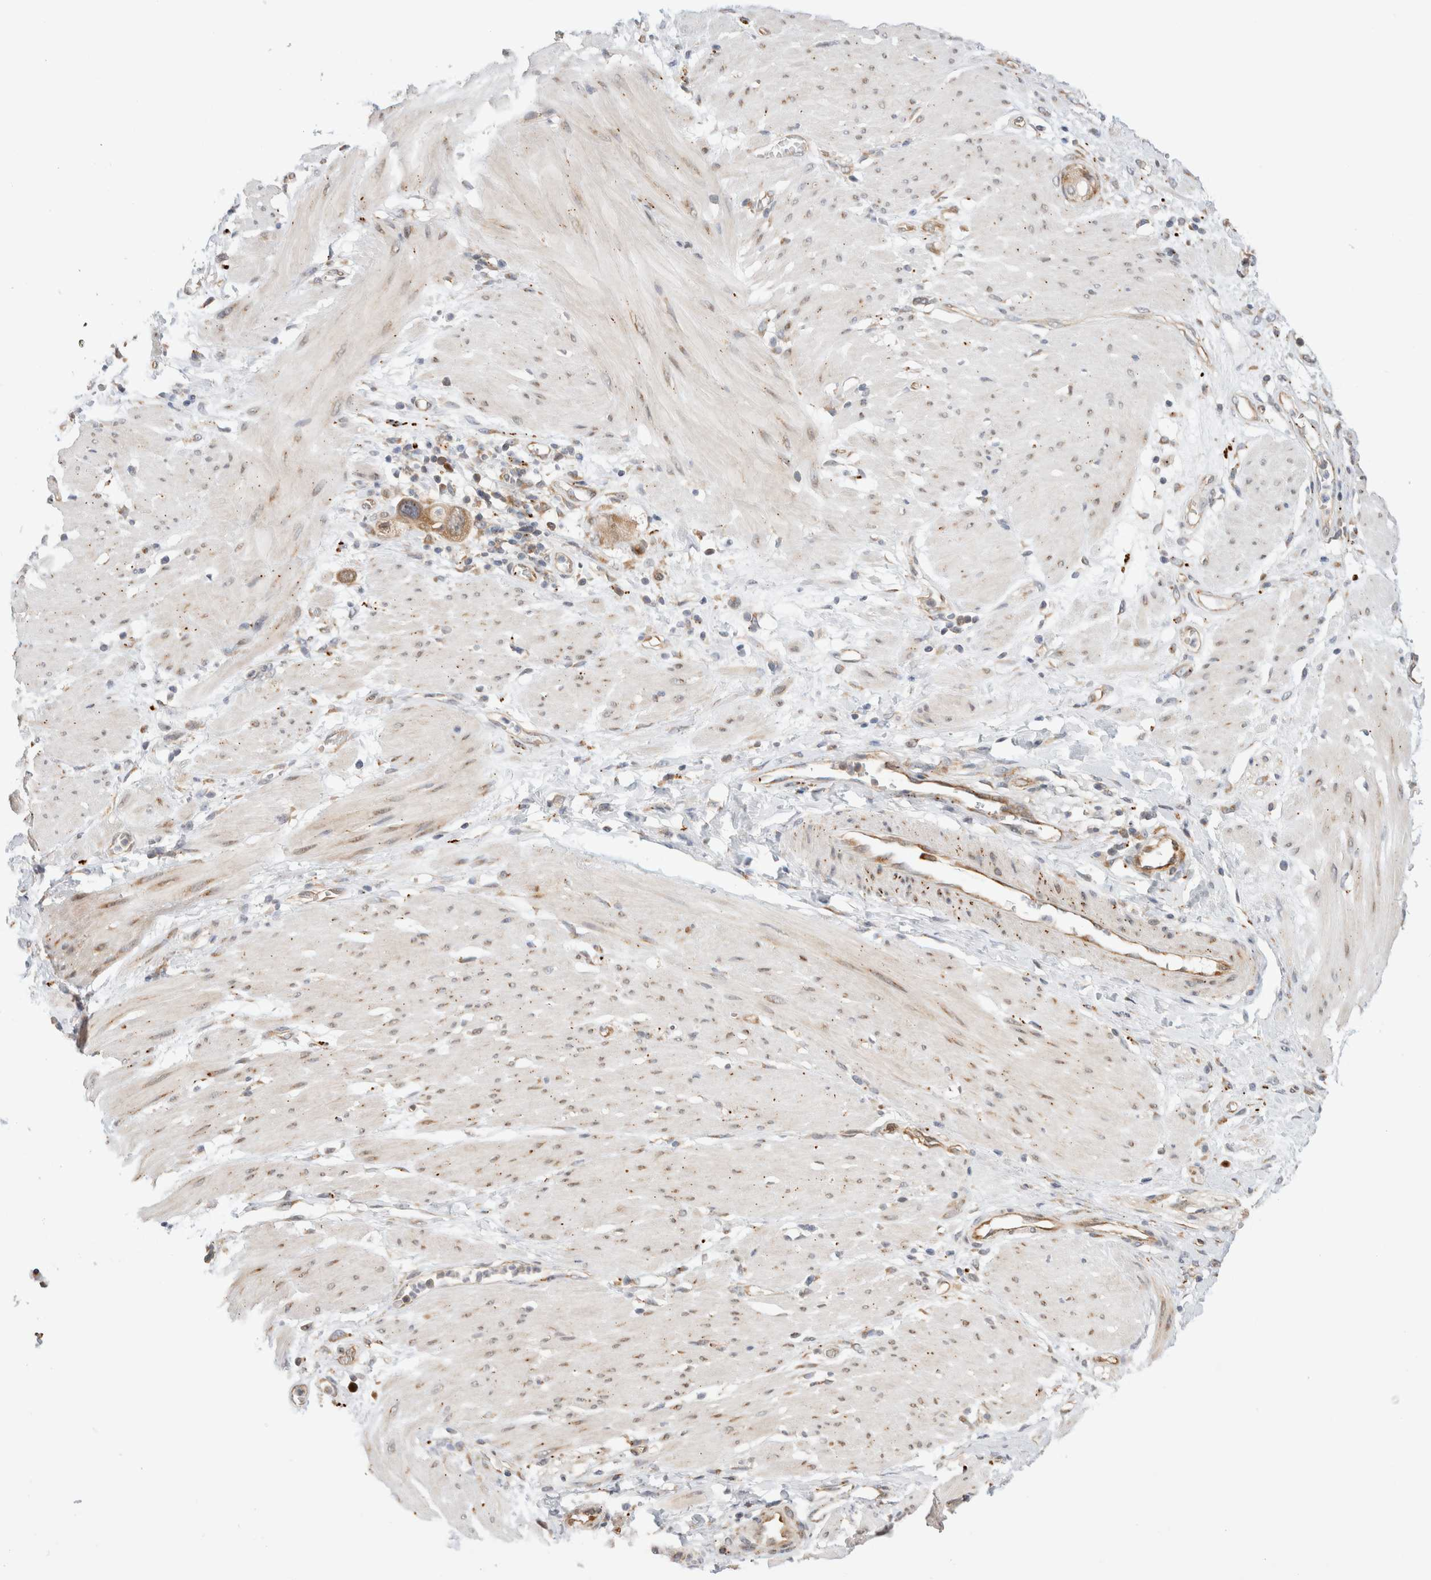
{"staining": {"intensity": "weak", "quantity": ">75%", "location": "cytoplasmic/membranous"}, "tissue": "stomach cancer", "cell_type": "Tumor cells", "image_type": "cancer", "snomed": [{"axis": "morphology", "description": "Adenocarcinoma, NOS"}, {"axis": "topography", "description": "Stomach"}, {"axis": "topography", "description": "Stomach, lower"}], "caption": "Immunohistochemistry (IHC) histopathology image of stomach cancer stained for a protein (brown), which shows low levels of weak cytoplasmic/membranous expression in approximately >75% of tumor cells.", "gene": "ACTL9", "patient": {"sex": "female", "age": 48}}